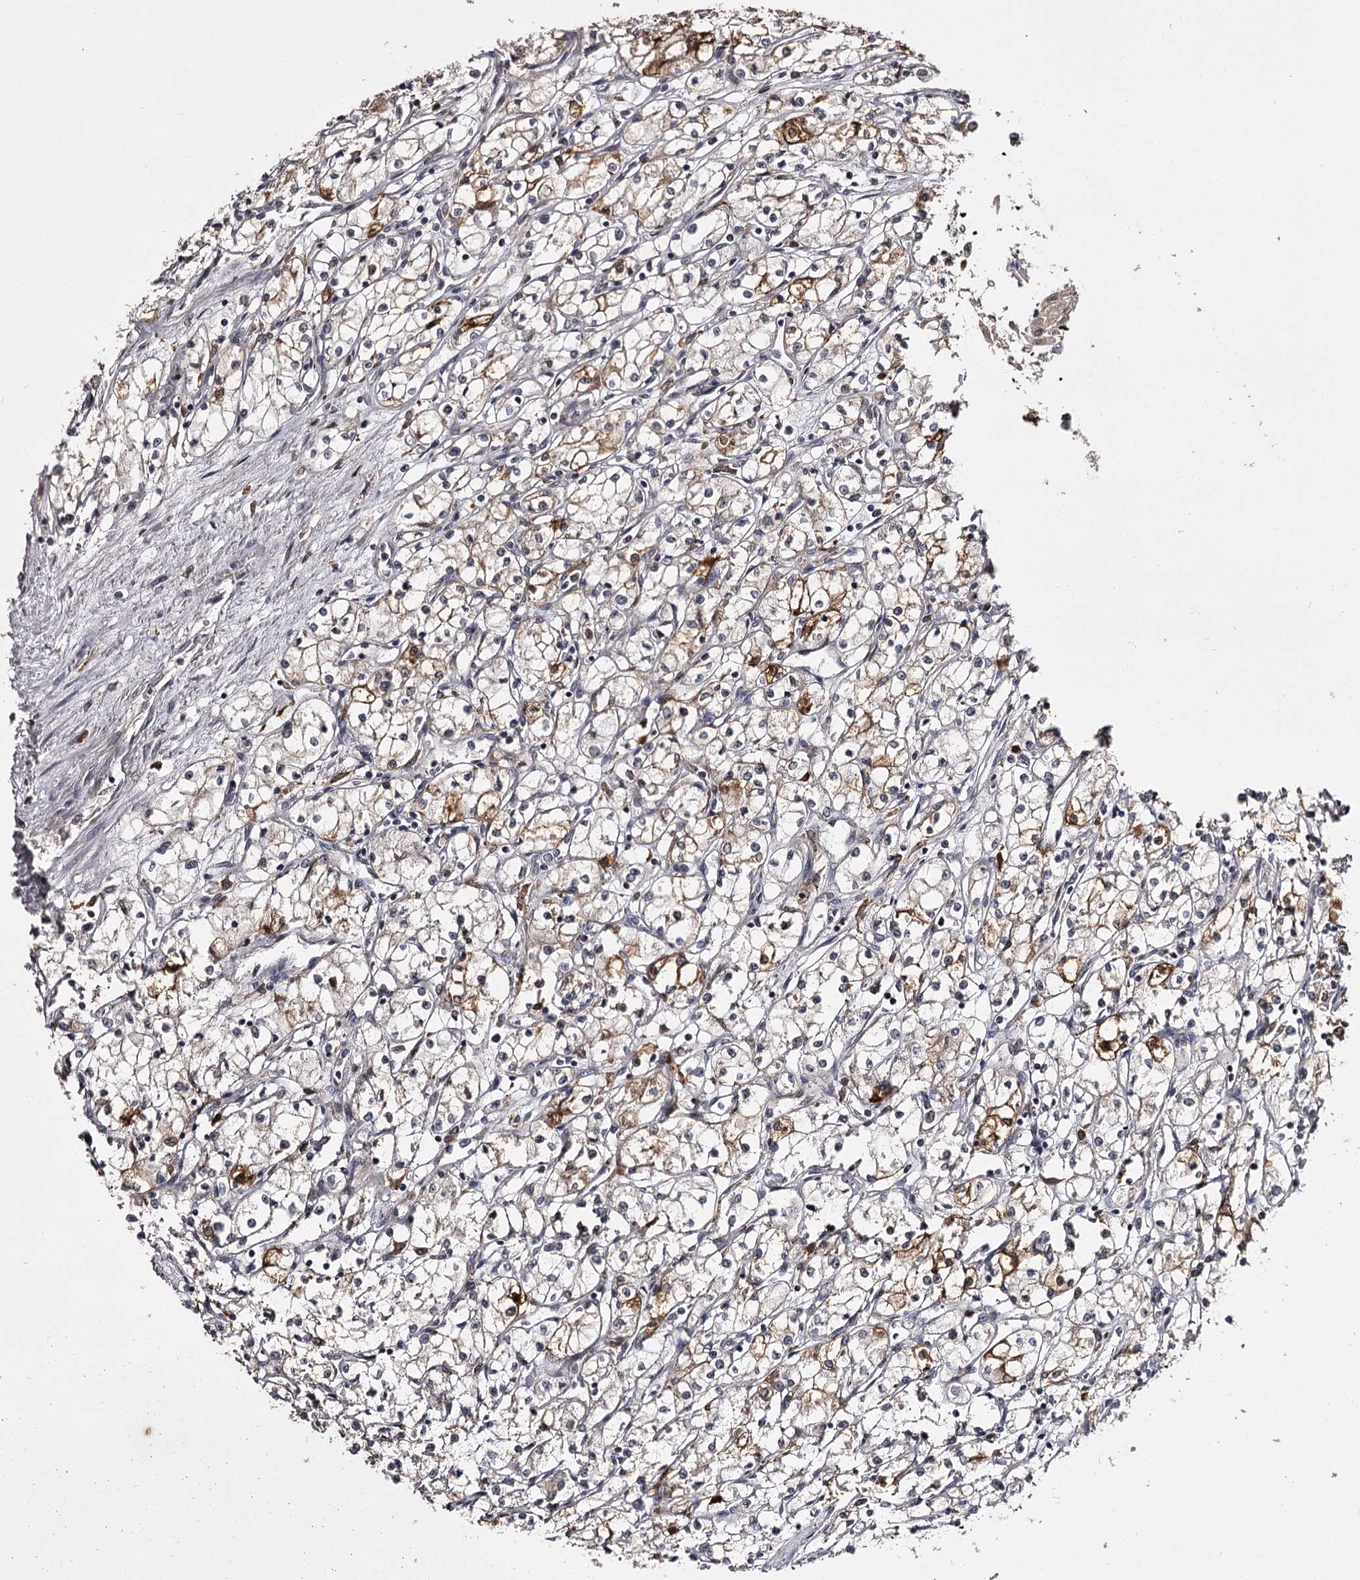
{"staining": {"intensity": "moderate", "quantity": "<25%", "location": "cytoplasmic/membranous"}, "tissue": "renal cancer", "cell_type": "Tumor cells", "image_type": "cancer", "snomed": [{"axis": "morphology", "description": "Adenocarcinoma, NOS"}, {"axis": "topography", "description": "Kidney"}], "caption": "Renal cancer stained with a protein marker reveals moderate staining in tumor cells.", "gene": "SLC32A1", "patient": {"sex": "male", "age": 59}}